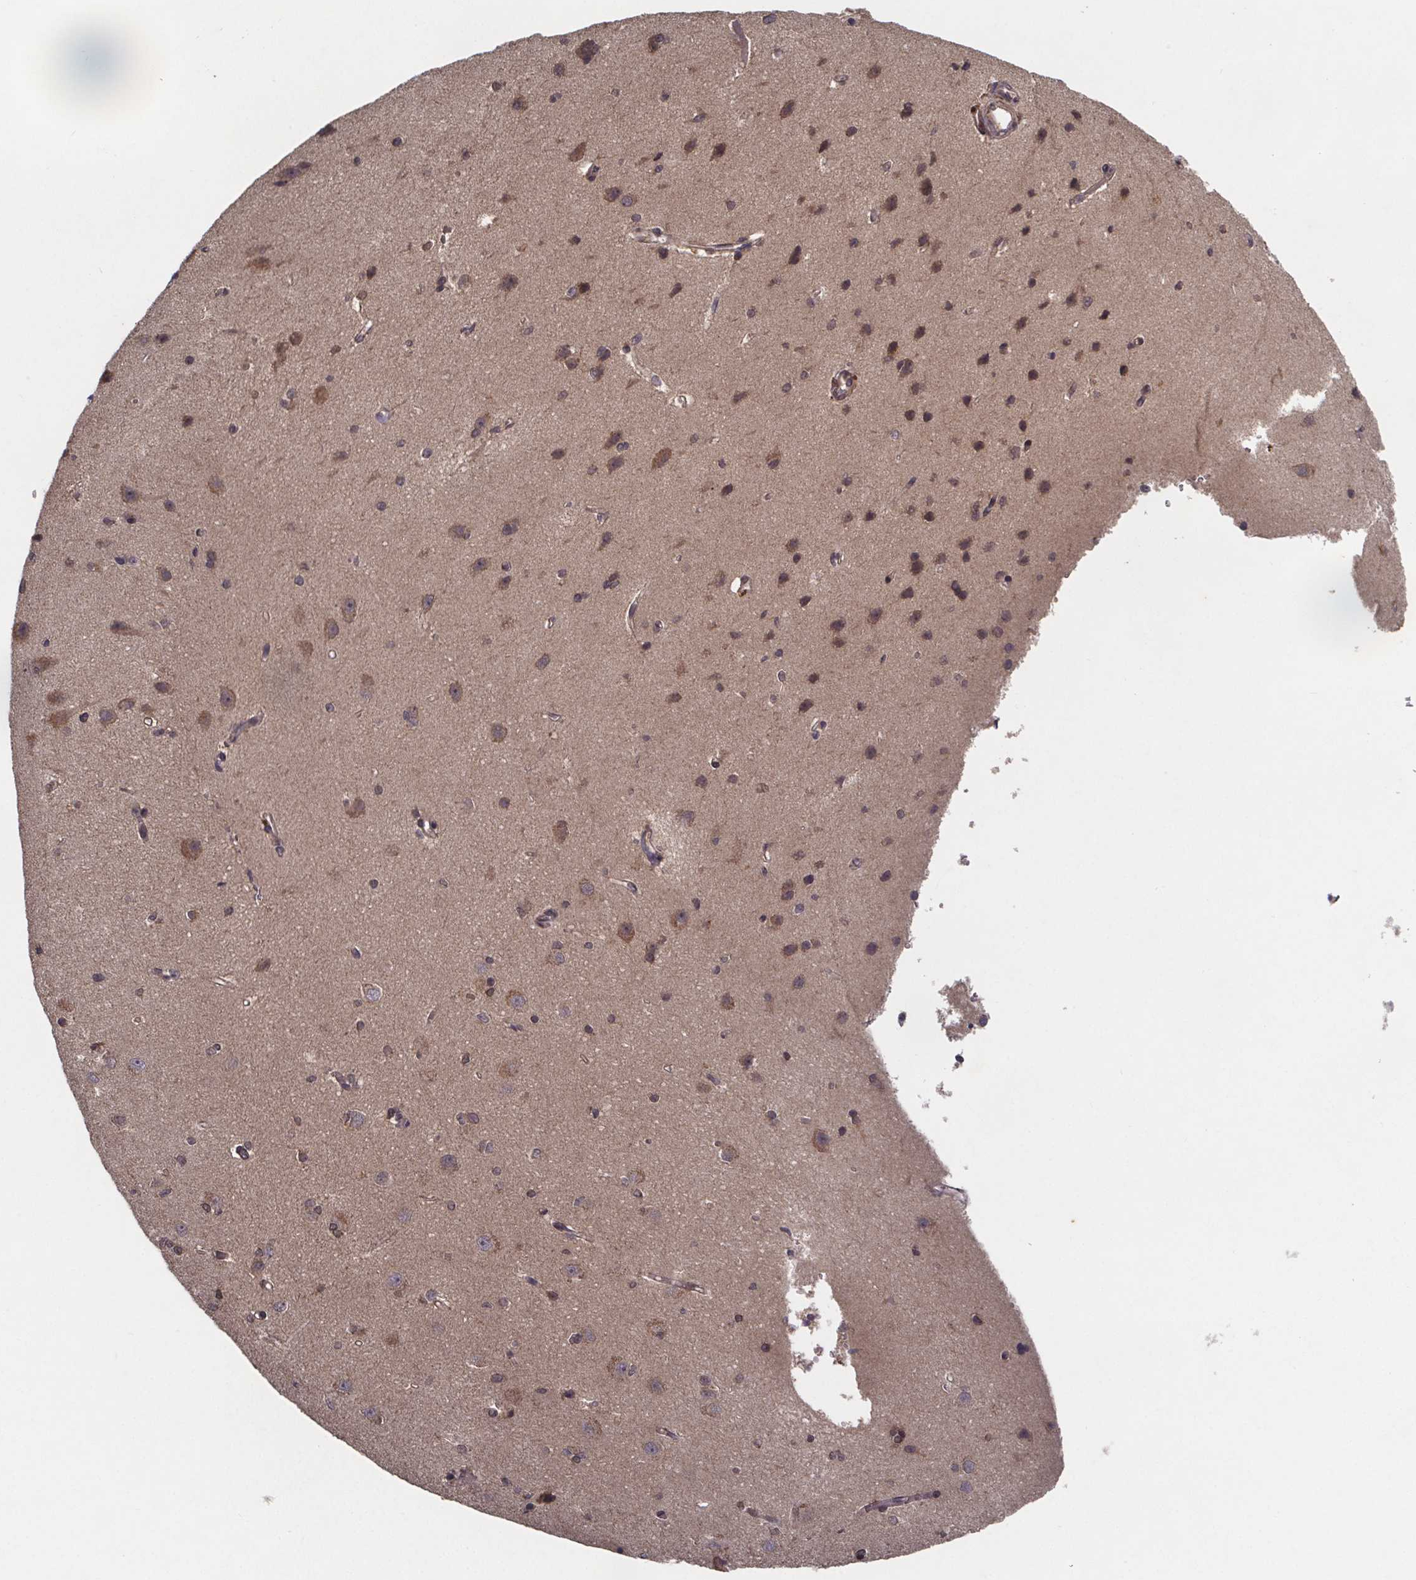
{"staining": {"intensity": "weak", "quantity": "25%-75%", "location": "cytoplasmic/membranous,nuclear"}, "tissue": "cerebral cortex", "cell_type": "Endothelial cells", "image_type": "normal", "snomed": [{"axis": "morphology", "description": "Normal tissue, NOS"}, {"axis": "topography", "description": "Cerebral cortex"}], "caption": "Brown immunohistochemical staining in unremarkable human cerebral cortex exhibits weak cytoplasmic/membranous,nuclear expression in about 25%-75% of endothelial cells.", "gene": "FN3KRP", "patient": {"sex": "male", "age": 37}}